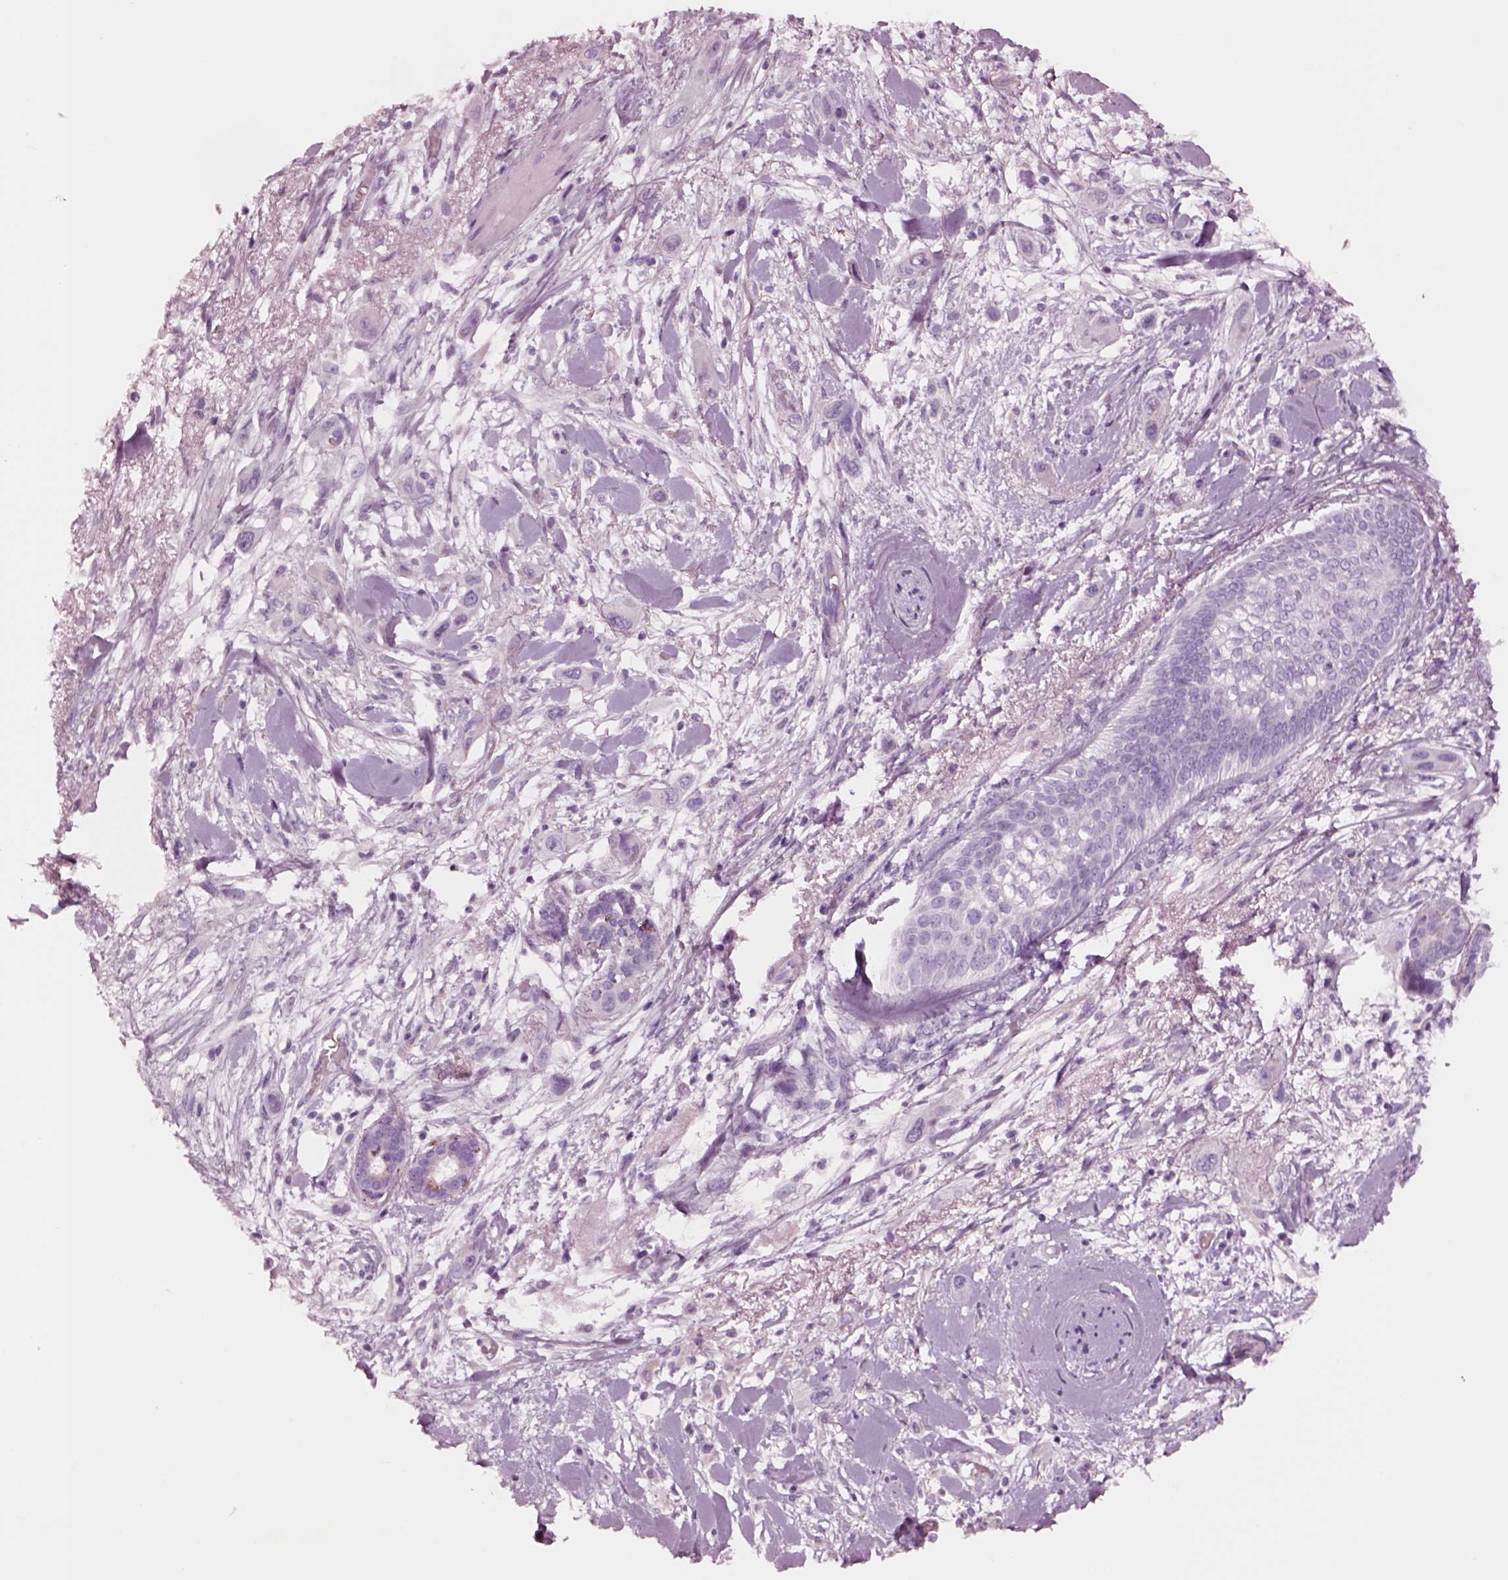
{"staining": {"intensity": "negative", "quantity": "none", "location": "none"}, "tissue": "skin cancer", "cell_type": "Tumor cells", "image_type": "cancer", "snomed": [{"axis": "morphology", "description": "Squamous cell carcinoma, NOS"}, {"axis": "topography", "description": "Skin"}], "caption": "This is a micrograph of immunohistochemistry (IHC) staining of skin cancer (squamous cell carcinoma), which shows no expression in tumor cells.", "gene": "NMRK2", "patient": {"sex": "male", "age": 79}}